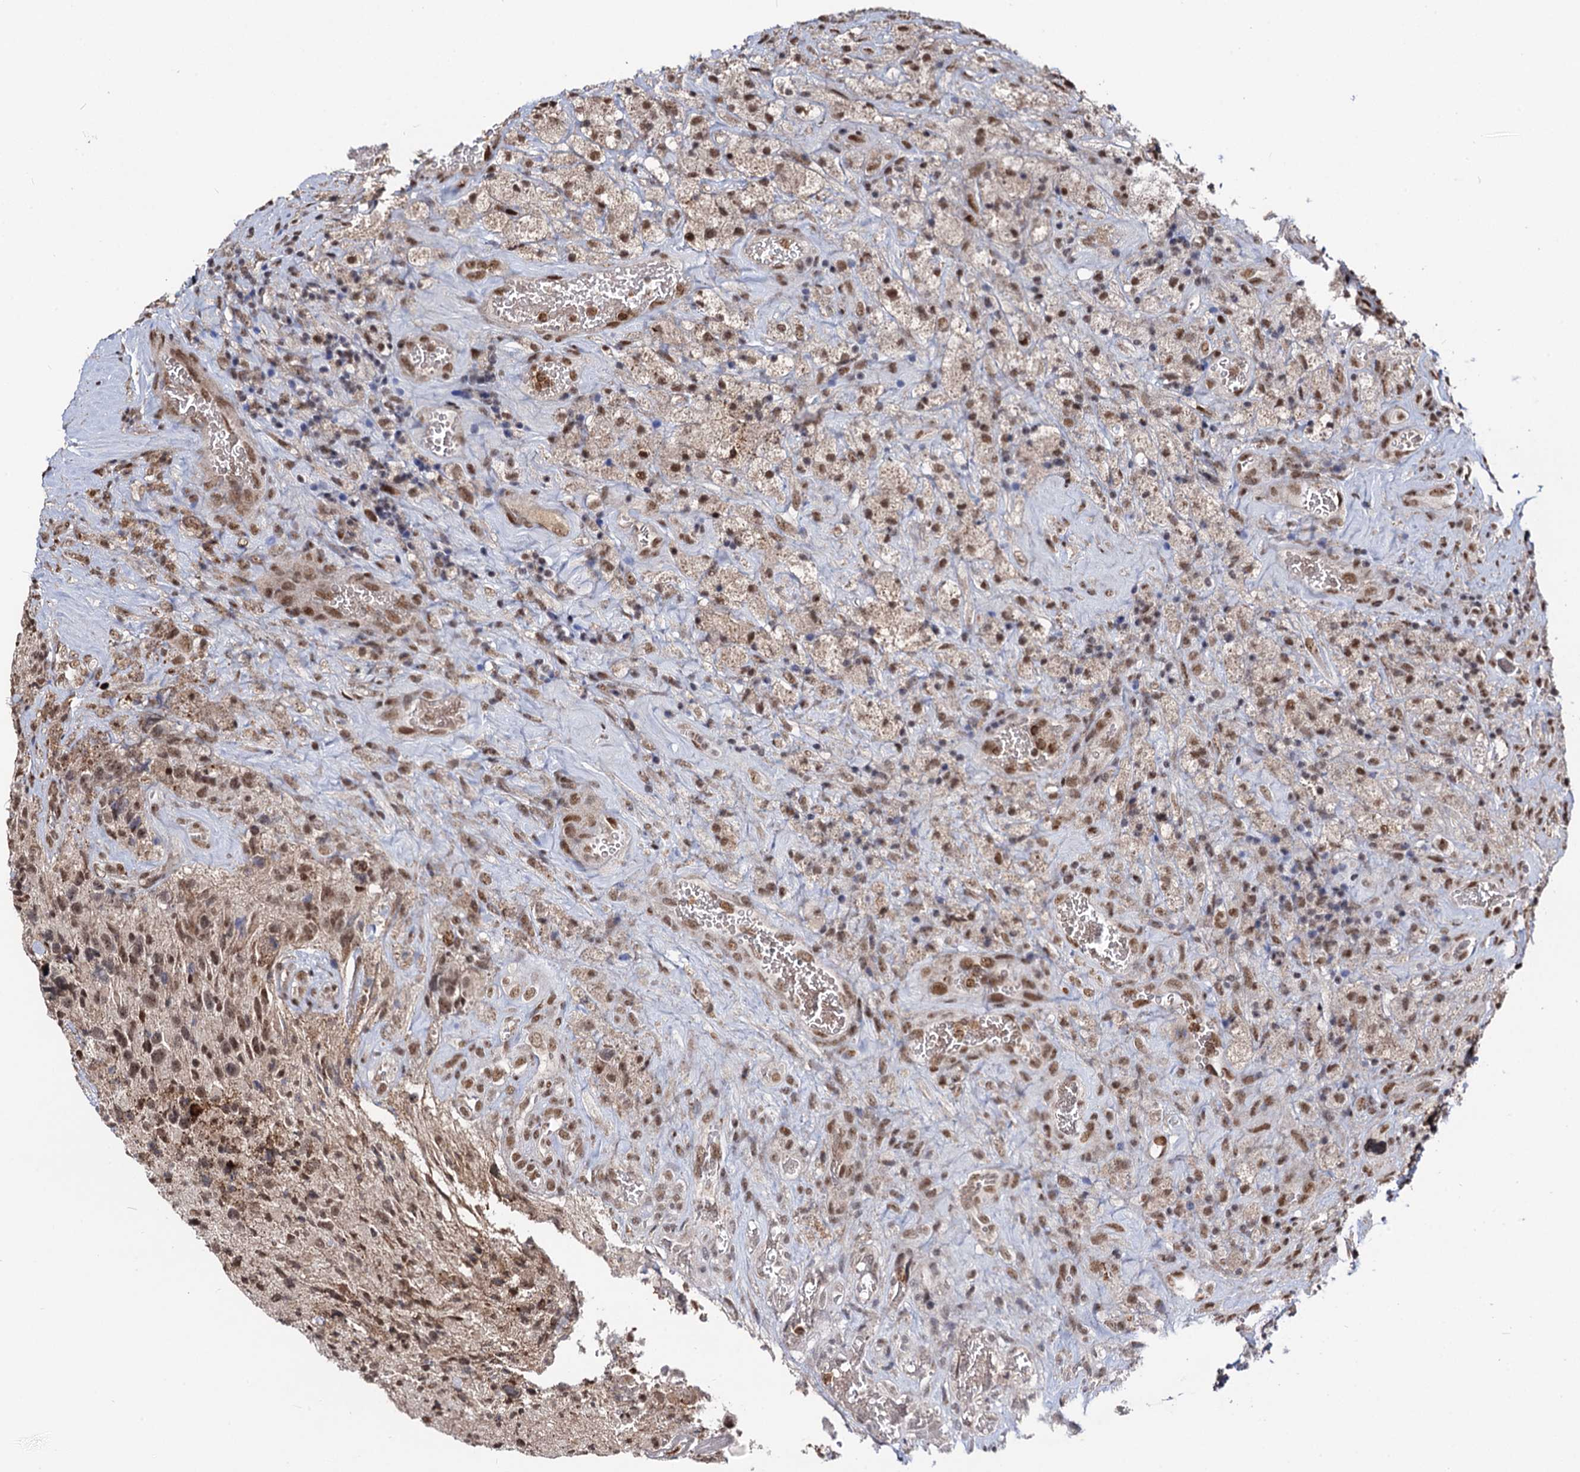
{"staining": {"intensity": "moderate", "quantity": ">75%", "location": "nuclear"}, "tissue": "glioma", "cell_type": "Tumor cells", "image_type": "cancer", "snomed": [{"axis": "morphology", "description": "Glioma, malignant, High grade"}, {"axis": "topography", "description": "Brain"}], "caption": "IHC image of malignant glioma (high-grade) stained for a protein (brown), which demonstrates medium levels of moderate nuclear expression in approximately >75% of tumor cells.", "gene": "SFSWAP", "patient": {"sex": "male", "age": 69}}